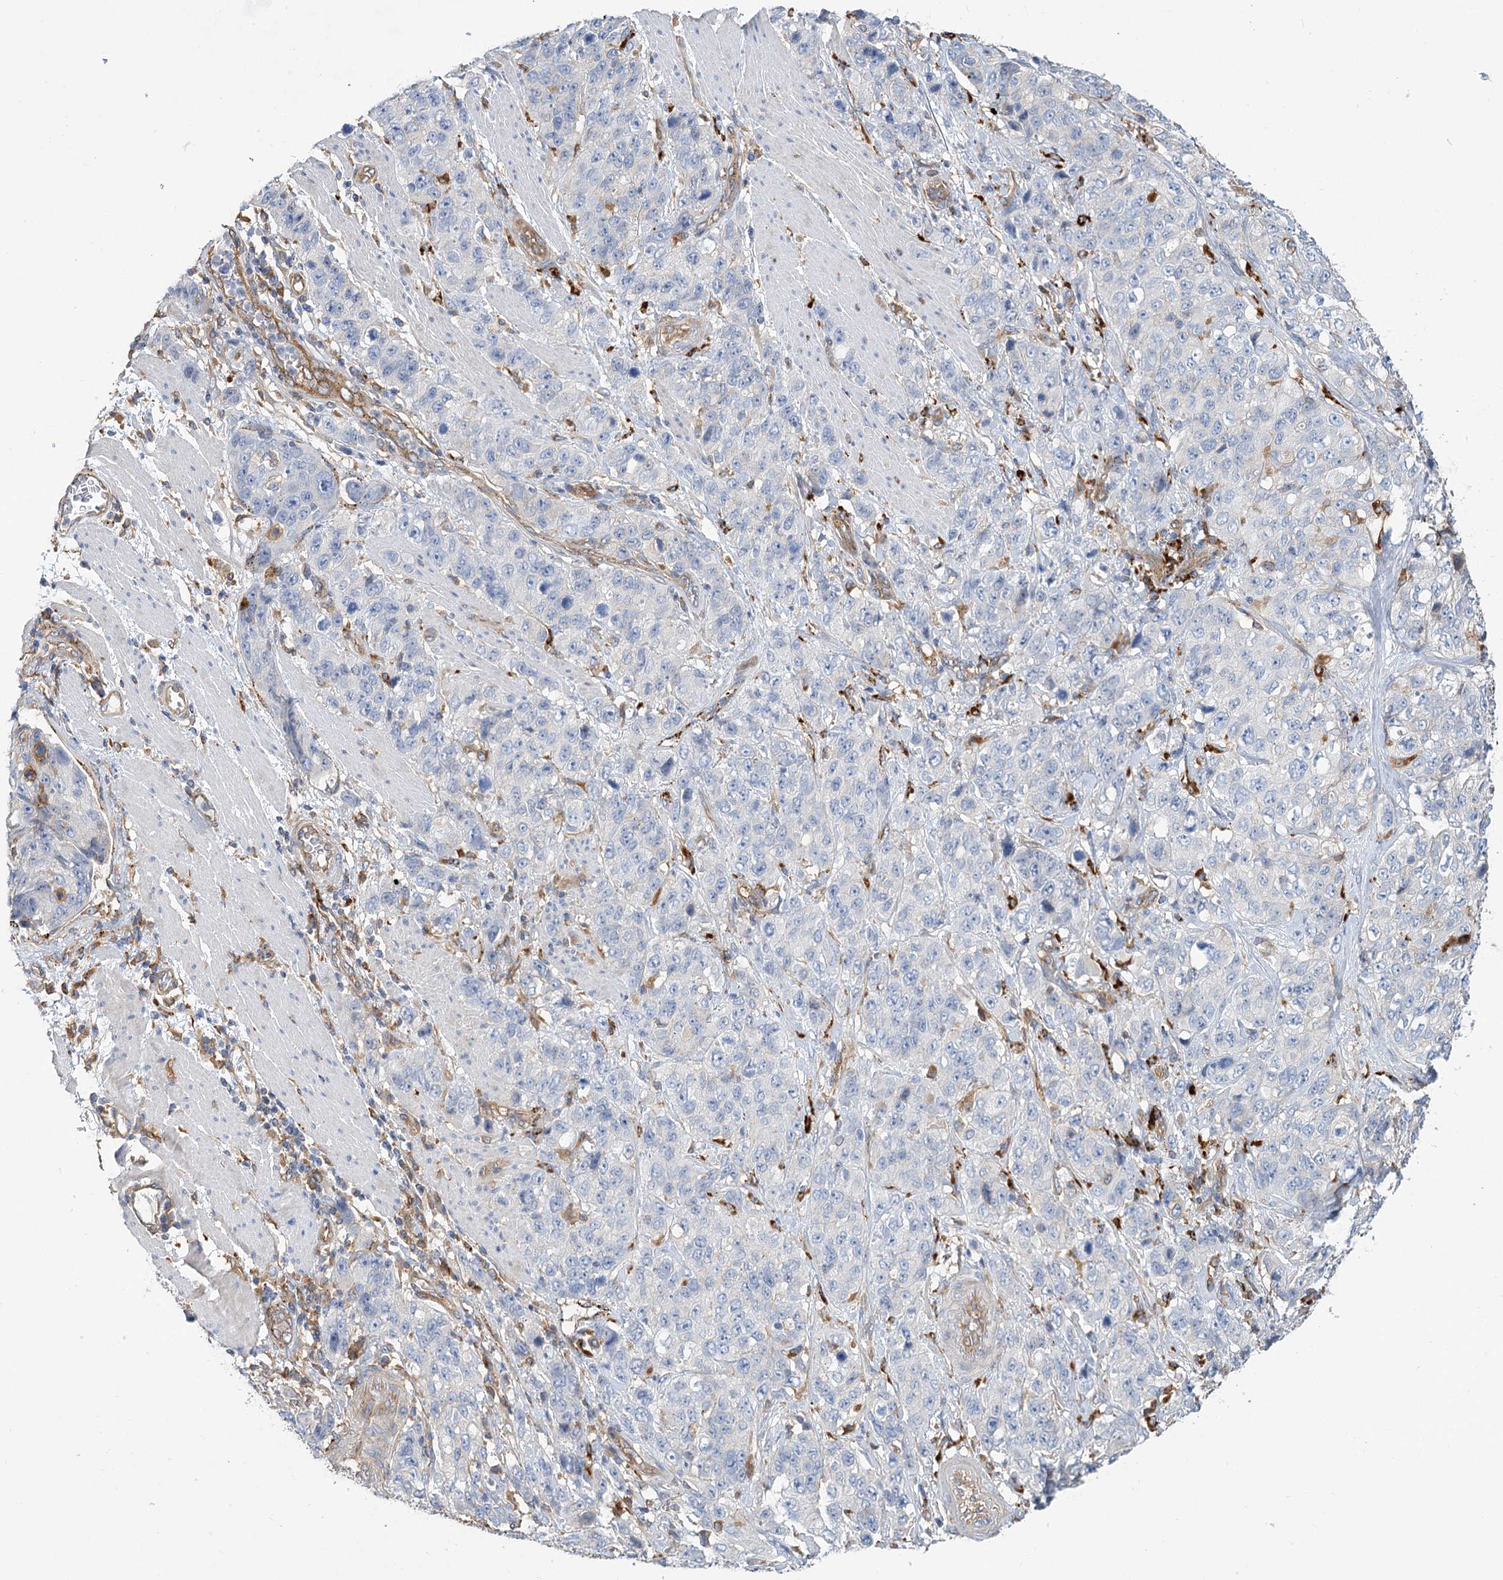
{"staining": {"intensity": "negative", "quantity": "none", "location": "none"}, "tissue": "stomach cancer", "cell_type": "Tumor cells", "image_type": "cancer", "snomed": [{"axis": "morphology", "description": "Adenocarcinoma, NOS"}, {"axis": "topography", "description": "Stomach"}], "caption": "There is no significant staining in tumor cells of adenocarcinoma (stomach).", "gene": "GUSB", "patient": {"sex": "male", "age": 48}}